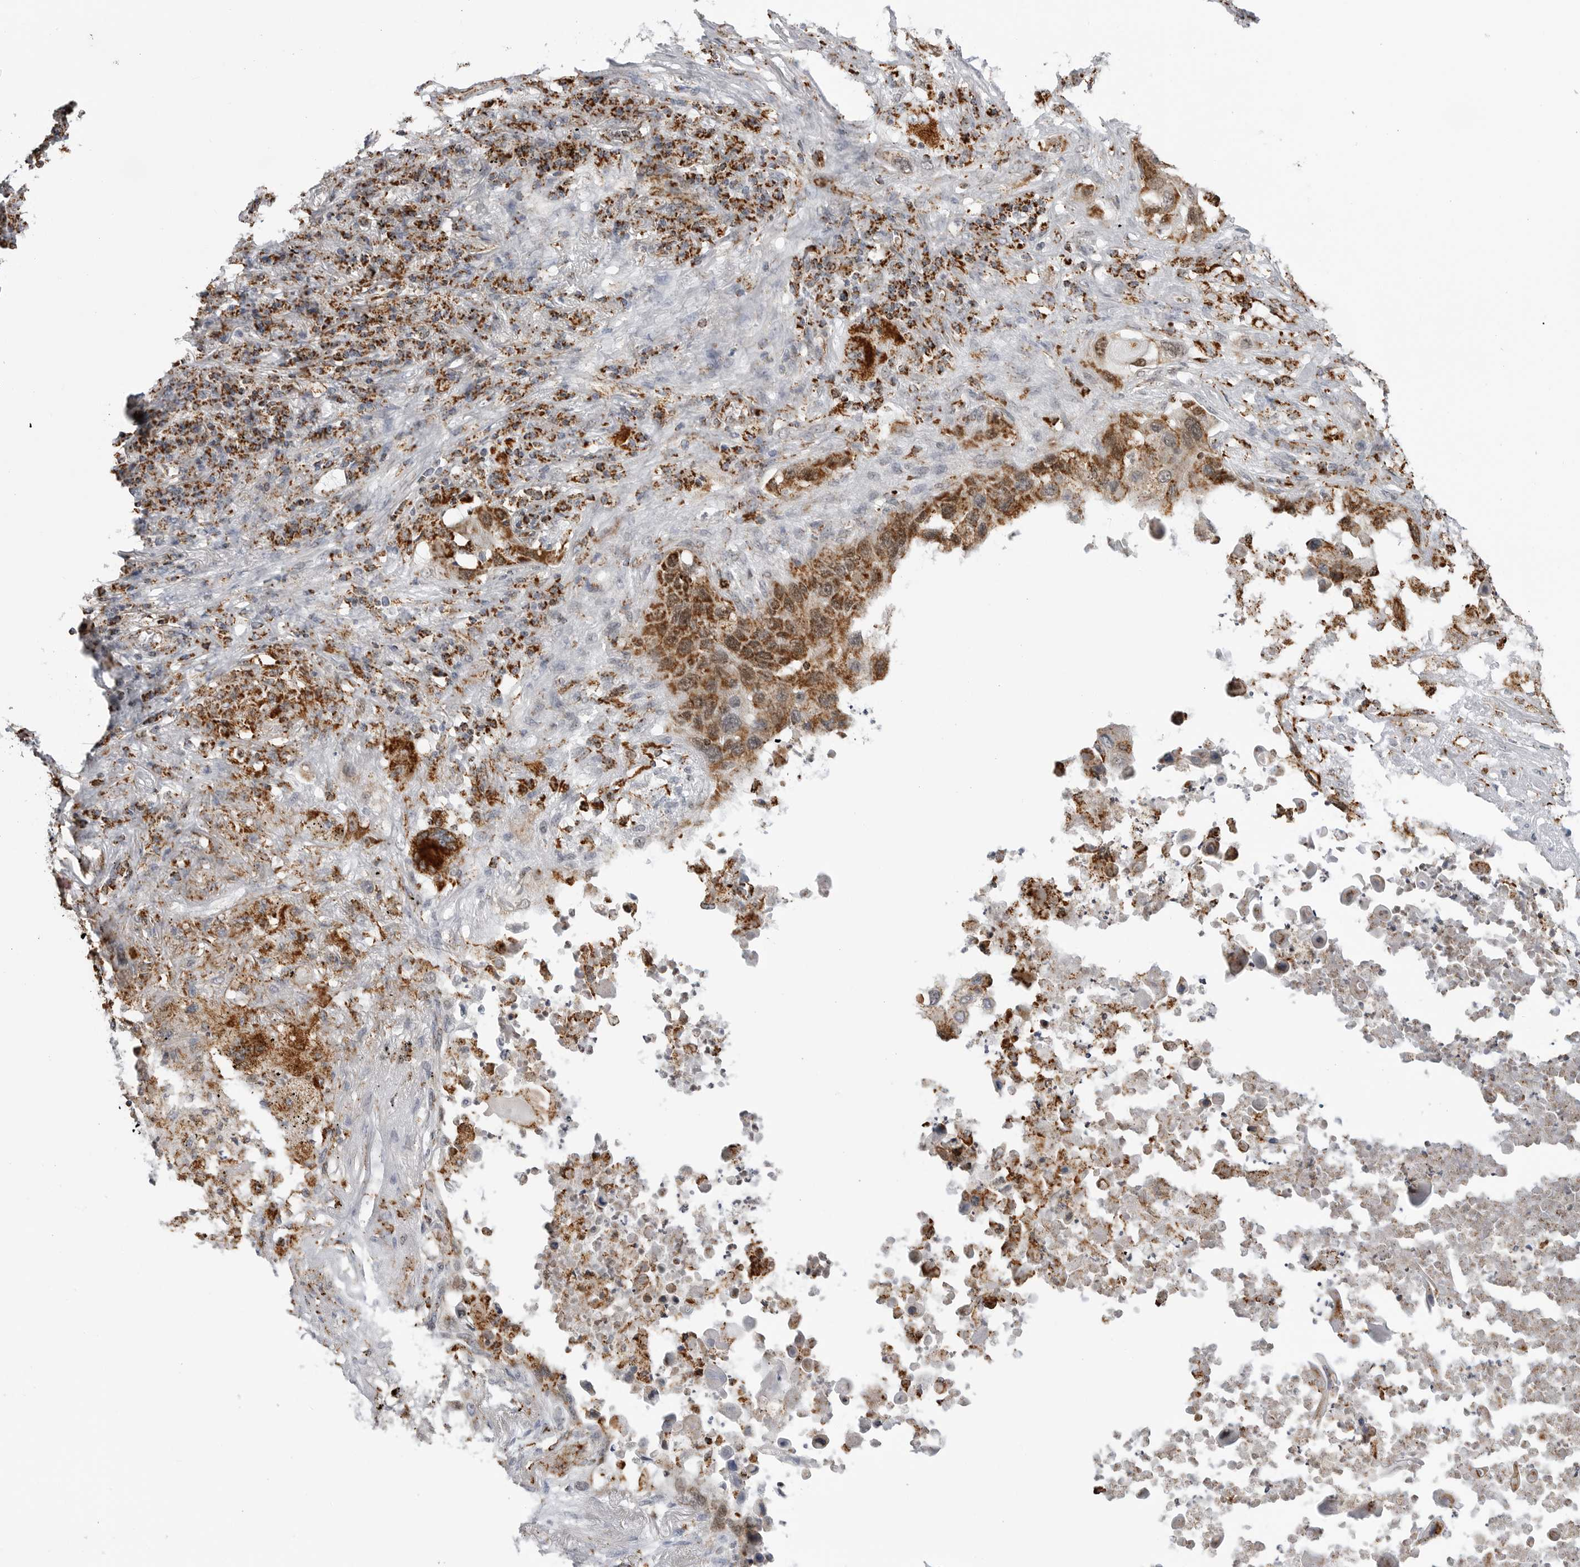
{"staining": {"intensity": "strong", "quantity": ">75%", "location": "cytoplasmic/membranous"}, "tissue": "lung cancer", "cell_type": "Tumor cells", "image_type": "cancer", "snomed": [{"axis": "morphology", "description": "Squamous cell carcinoma, NOS"}, {"axis": "topography", "description": "Lung"}], "caption": "Strong cytoplasmic/membranous staining is appreciated in approximately >75% of tumor cells in lung cancer (squamous cell carcinoma).", "gene": "COX5A", "patient": {"sex": "female", "age": 63}}